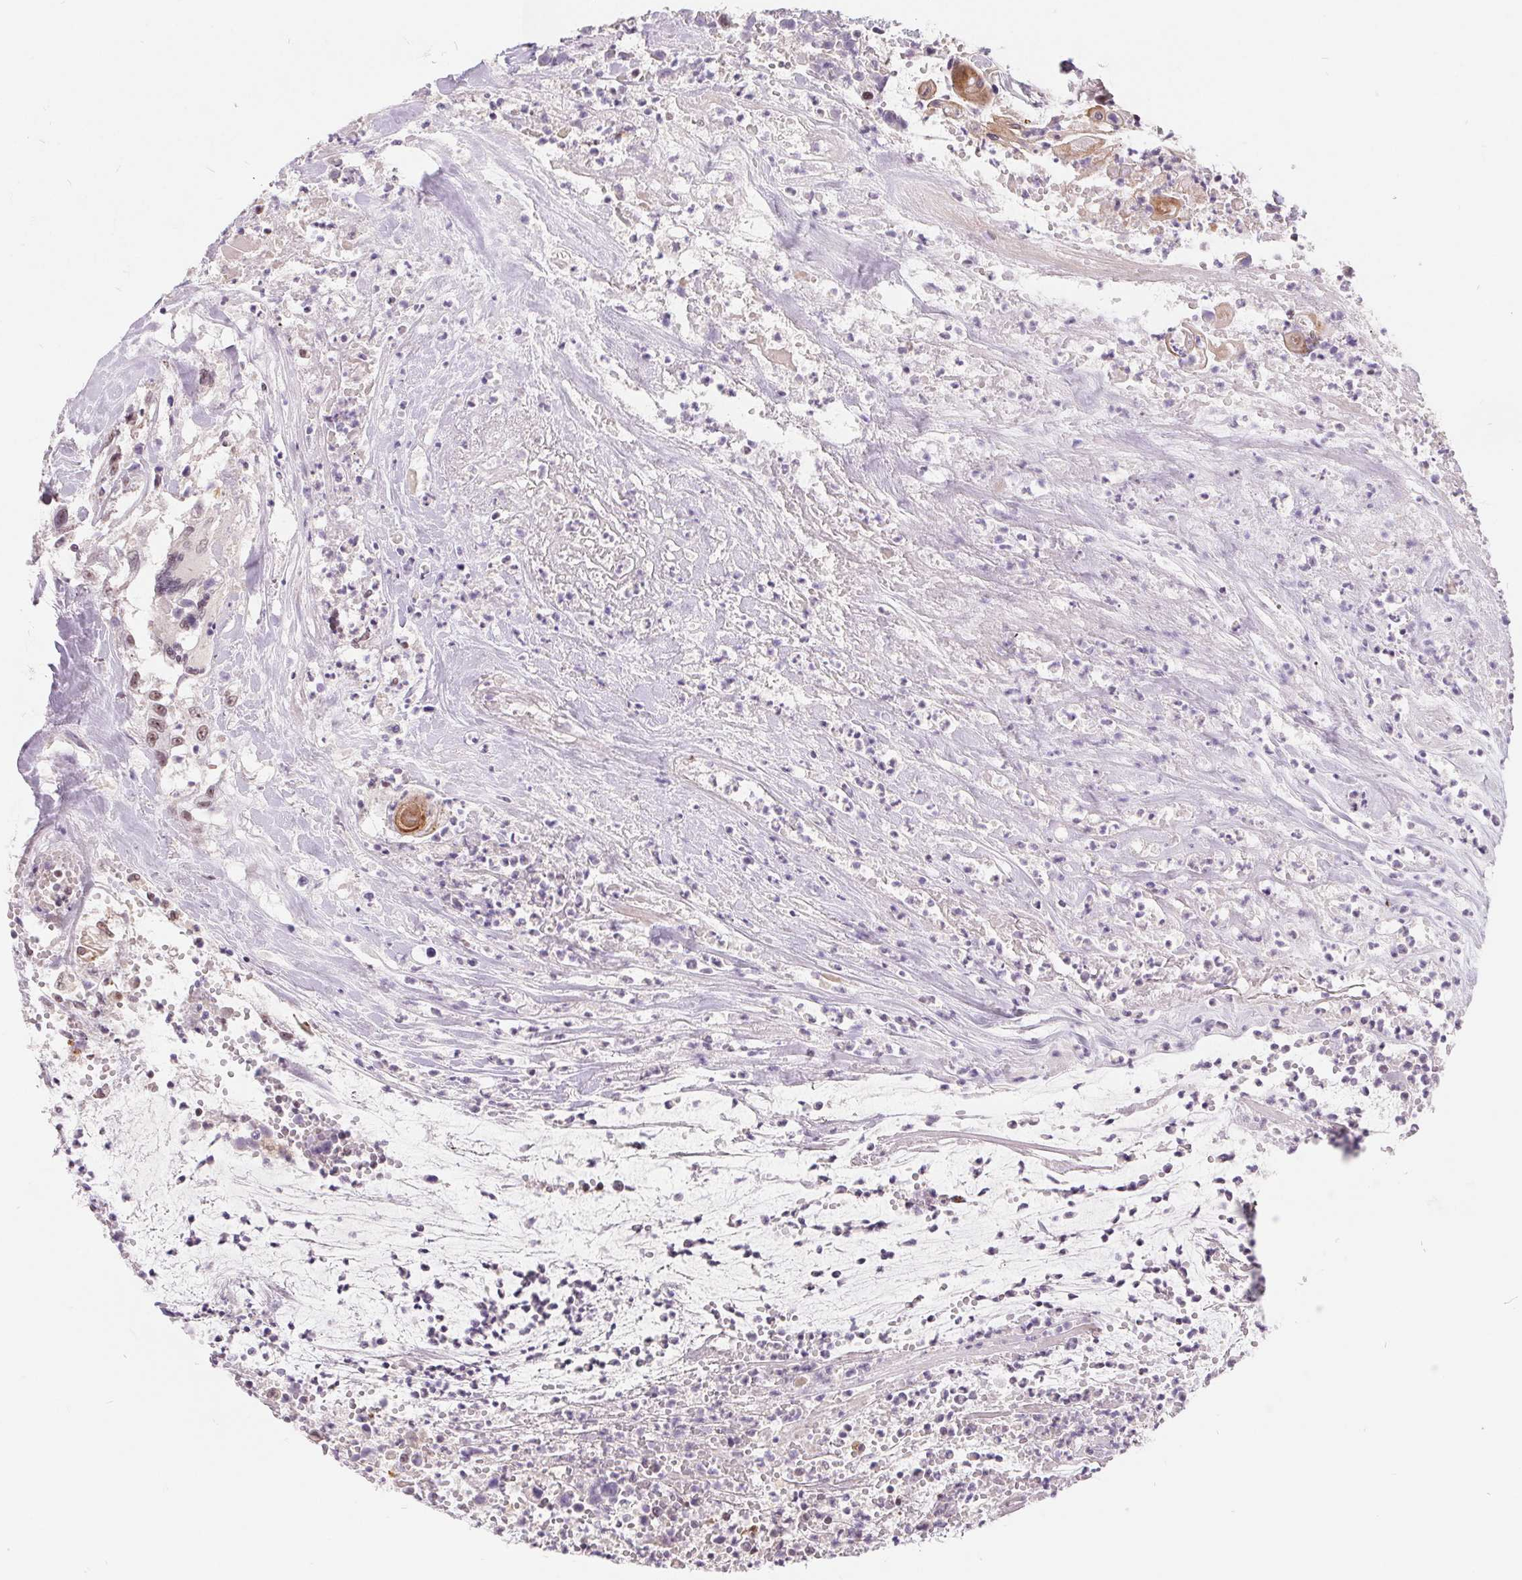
{"staining": {"intensity": "moderate", "quantity": ">75%", "location": "nuclear"}, "tissue": "head and neck cancer", "cell_type": "Tumor cells", "image_type": "cancer", "snomed": [{"axis": "morphology", "description": "Squamous cell carcinoma, NOS"}, {"axis": "topography", "description": "Head-Neck"}], "caption": "Protein expression analysis of human head and neck cancer (squamous cell carcinoma) reveals moderate nuclear positivity in about >75% of tumor cells.", "gene": "NRG2", "patient": {"sex": "male", "age": 57}}